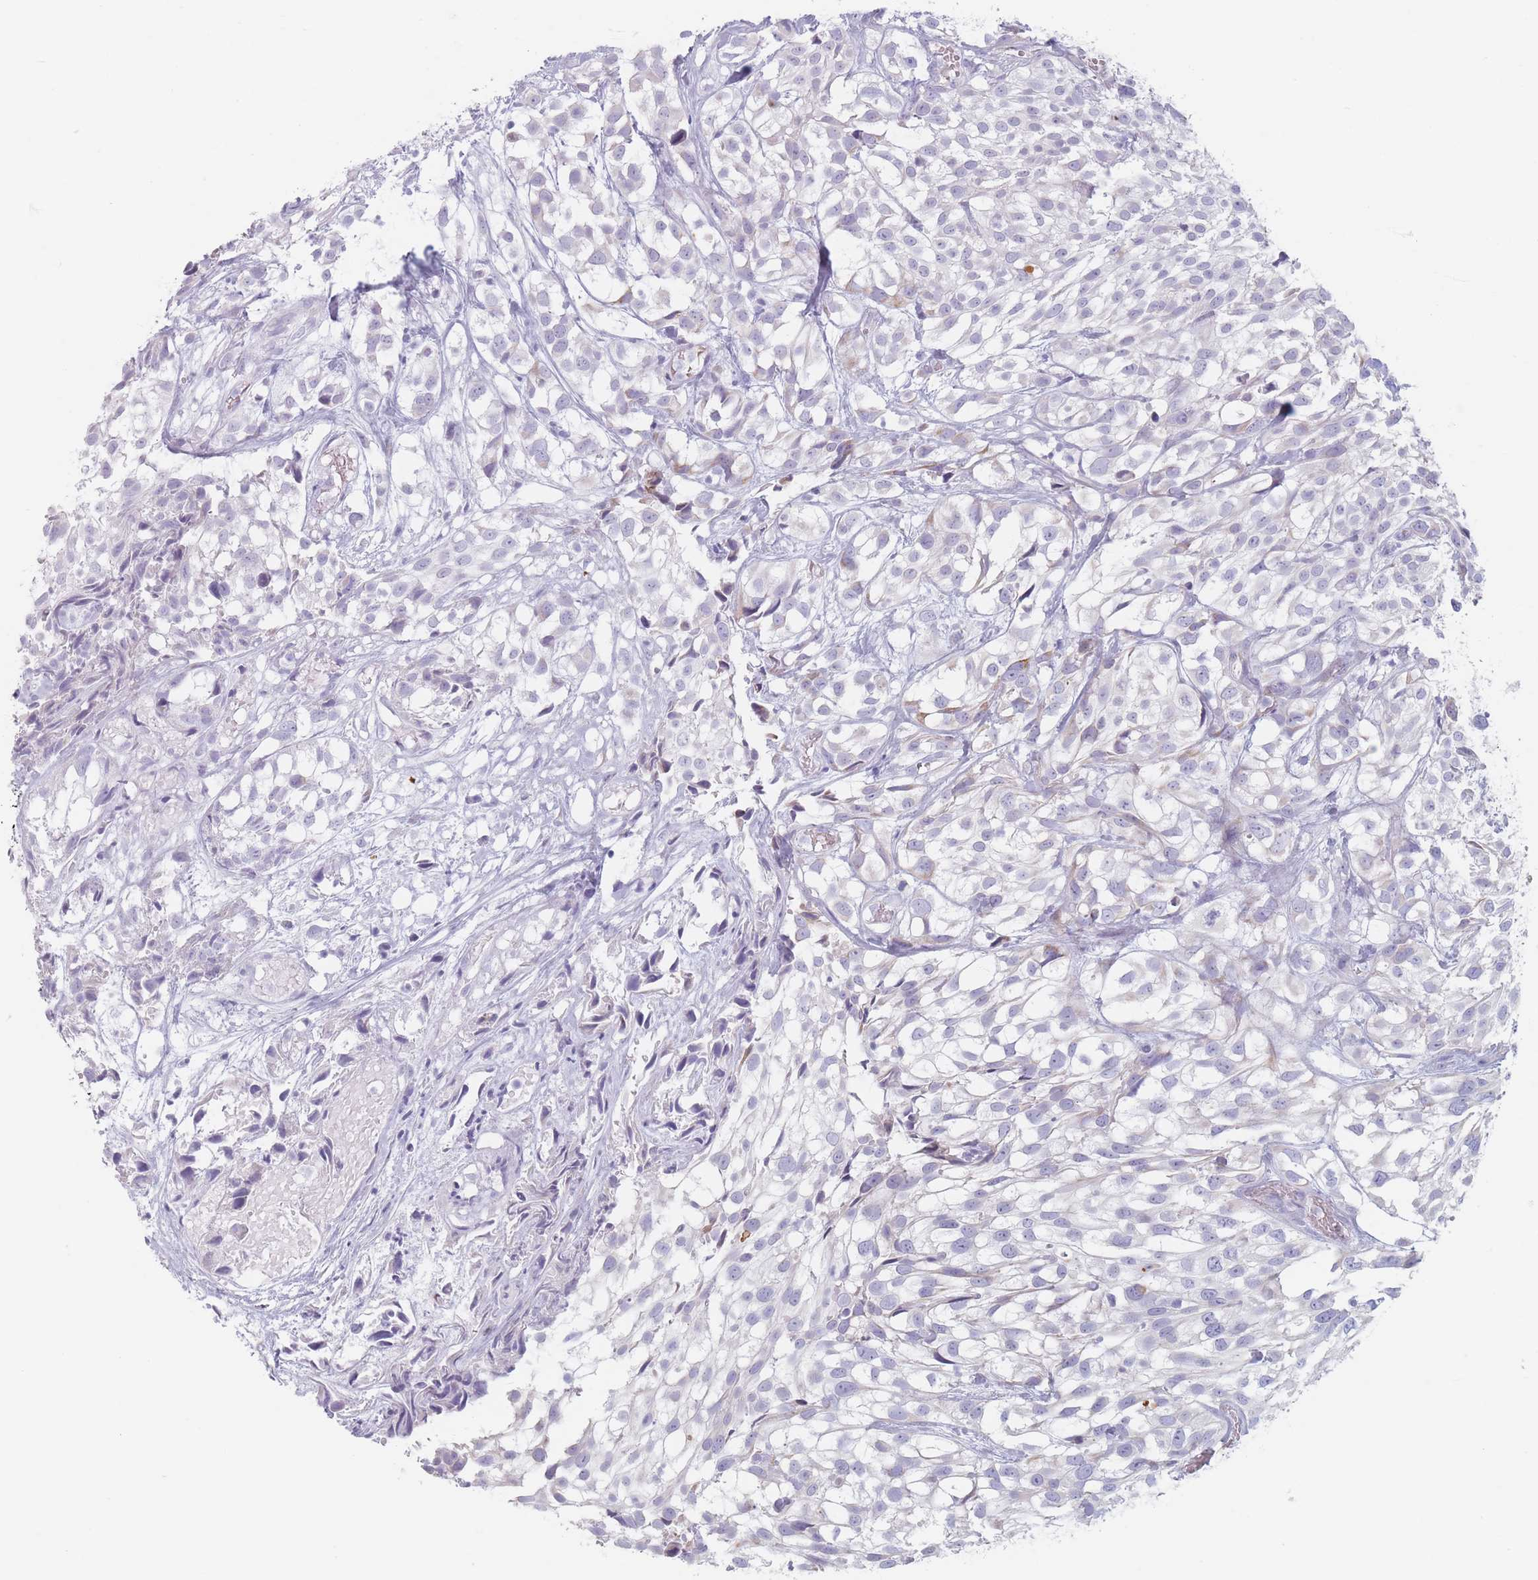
{"staining": {"intensity": "negative", "quantity": "none", "location": "none"}, "tissue": "urothelial cancer", "cell_type": "Tumor cells", "image_type": "cancer", "snomed": [{"axis": "morphology", "description": "Urothelial carcinoma, High grade"}, {"axis": "topography", "description": "Urinary bladder"}], "caption": "Histopathology image shows no protein staining in tumor cells of urothelial carcinoma (high-grade) tissue.", "gene": "PIGM", "patient": {"sex": "male", "age": 56}}